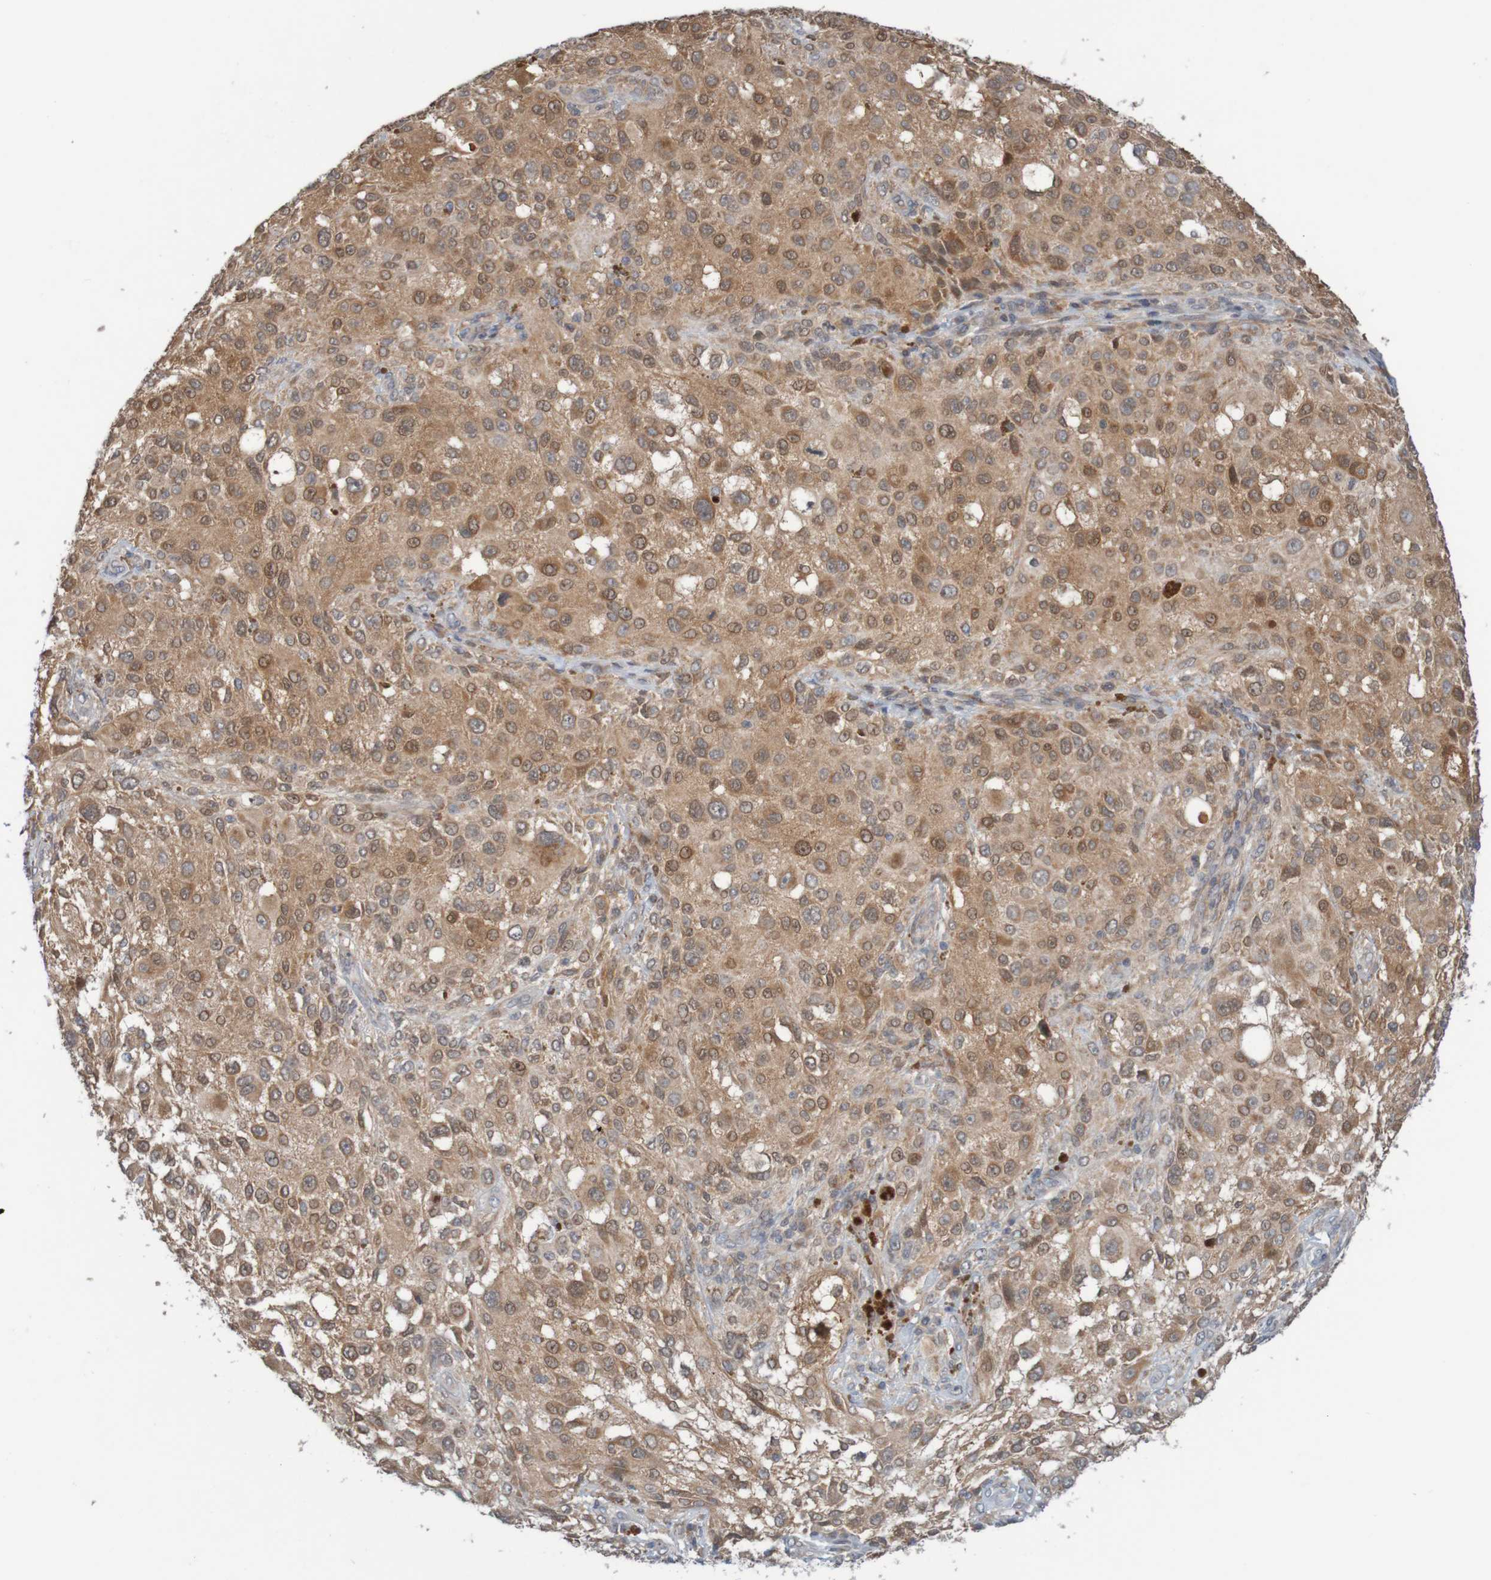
{"staining": {"intensity": "moderate", "quantity": ">75%", "location": "cytoplasmic/membranous"}, "tissue": "melanoma", "cell_type": "Tumor cells", "image_type": "cancer", "snomed": [{"axis": "morphology", "description": "Necrosis, NOS"}, {"axis": "morphology", "description": "Malignant melanoma, NOS"}, {"axis": "topography", "description": "Skin"}], "caption": "A brown stain highlights moderate cytoplasmic/membranous positivity of a protein in melanoma tumor cells.", "gene": "ANKK1", "patient": {"sex": "female", "age": 87}}